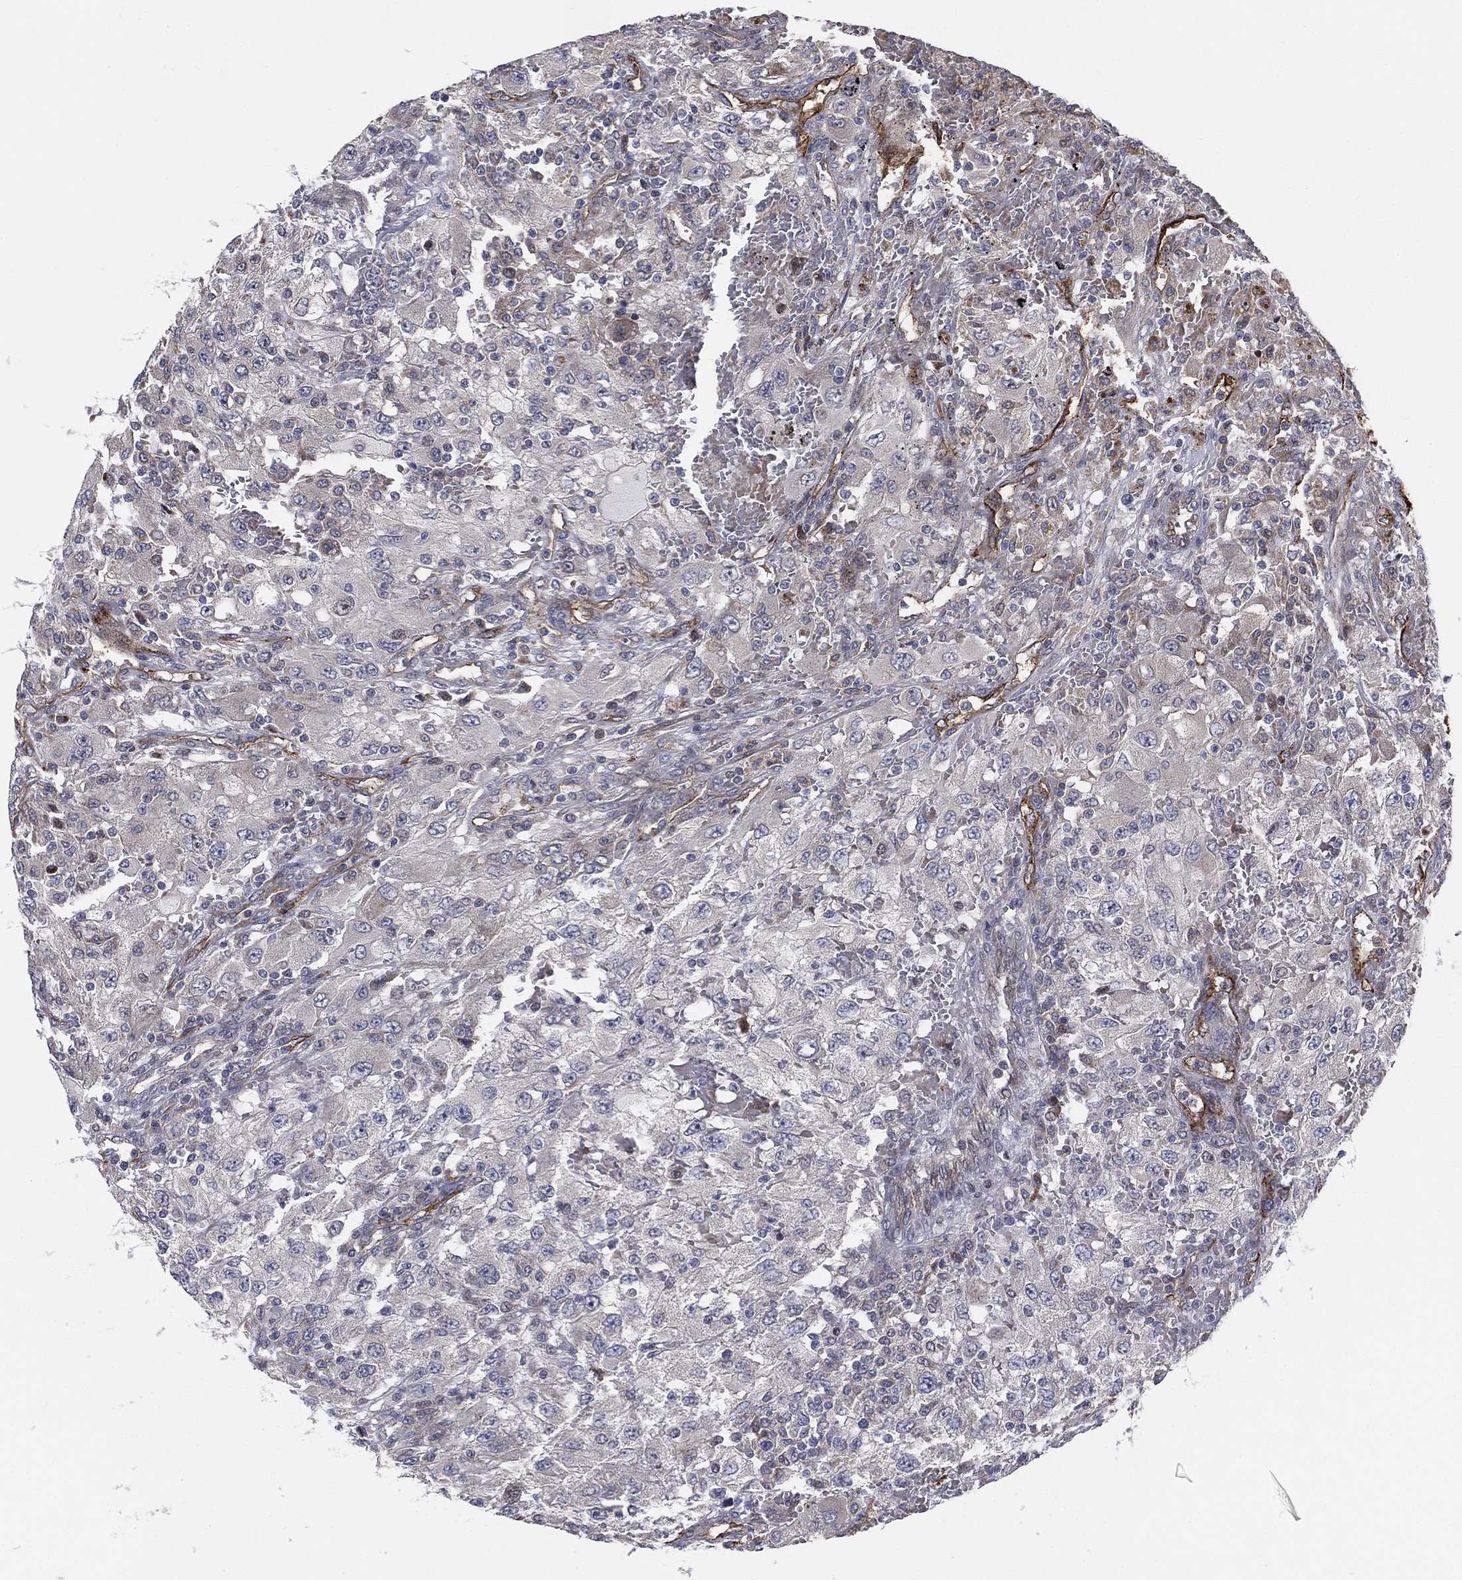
{"staining": {"intensity": "negative", "quantity": "none", "location": "none"}, "tissue": "renal cancer", "cell_type": "Tumor cells", "image_type": "cancer", "snomed": [{"axis": "morphology", "description": "Adenocarcinoma, NOS"}, {"axis": "topography", "description": "Kidney"}], "caption": "DAB (3,3'-diaminobenzidine) immunohistochemical staining of human renal adenocarcinoma displays no significant staining in tumor cells.", "gene": "UTP14A", "patient": {"sex": "female", "age": 67}}